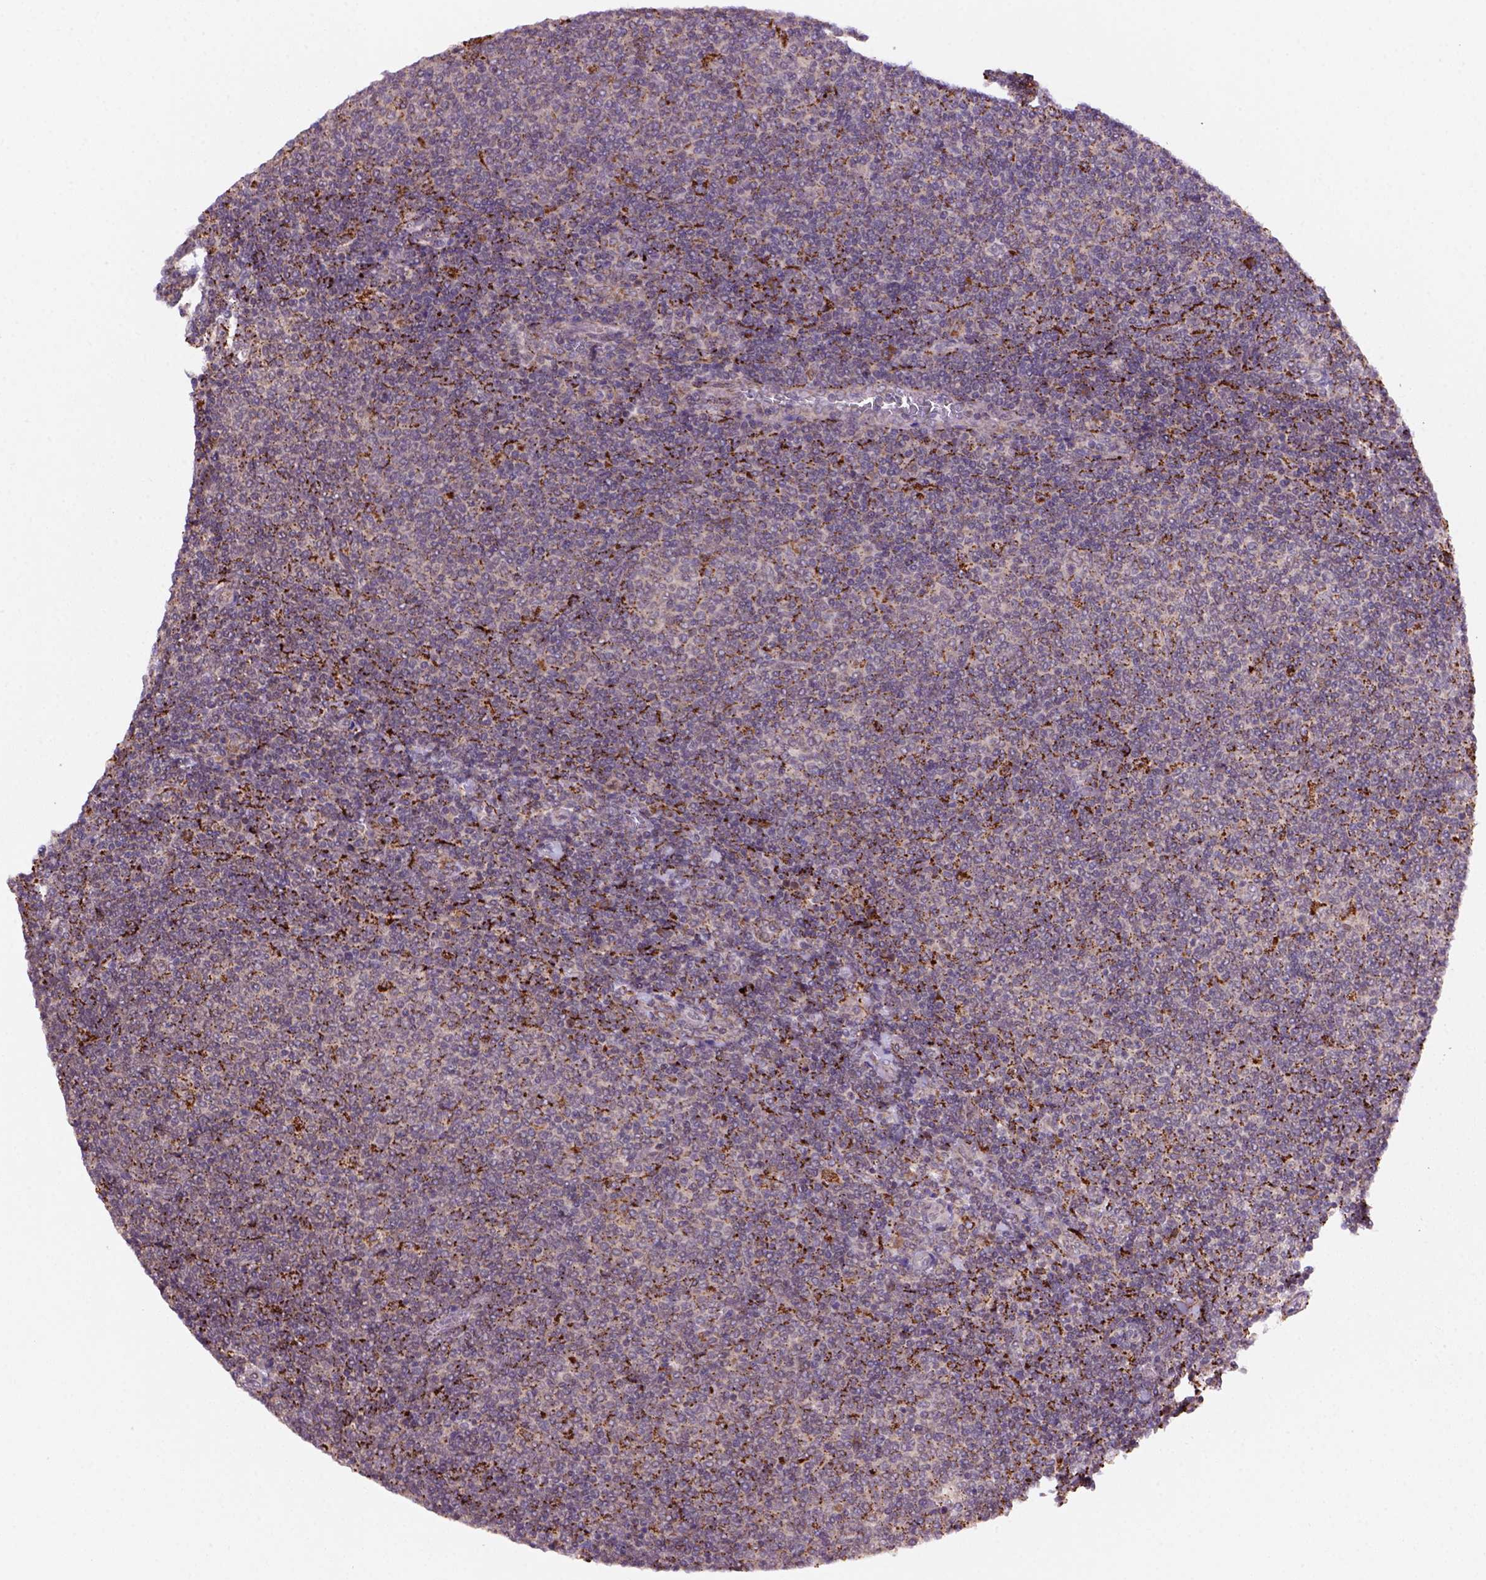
{"staining": {"intensity": "strong", "quantity": ">75%", "location": "cytoplasmic/membranous"}, "tissue": "lymphoma", "cell_type": "Tumor cells", "image_type": "cancer", "snomed": [{"axis": "morphology", "description": "Malignant lymphoma, non-Hodgkin's type, Low grade"}, {"axis": "topography", "description": "Lymph node"}], "caption": "Low-grade malignant lymphoma, non-Hodgkin's type was stained to show a protein in brown. There is high levels of strong cytoplasmic/membranous positivity in approximately >75% of tumor cells. (IHC, brightfield microscopy, high magnification).", "gene": "FZD7", "patient": {"sex": "male", "age": 52}}